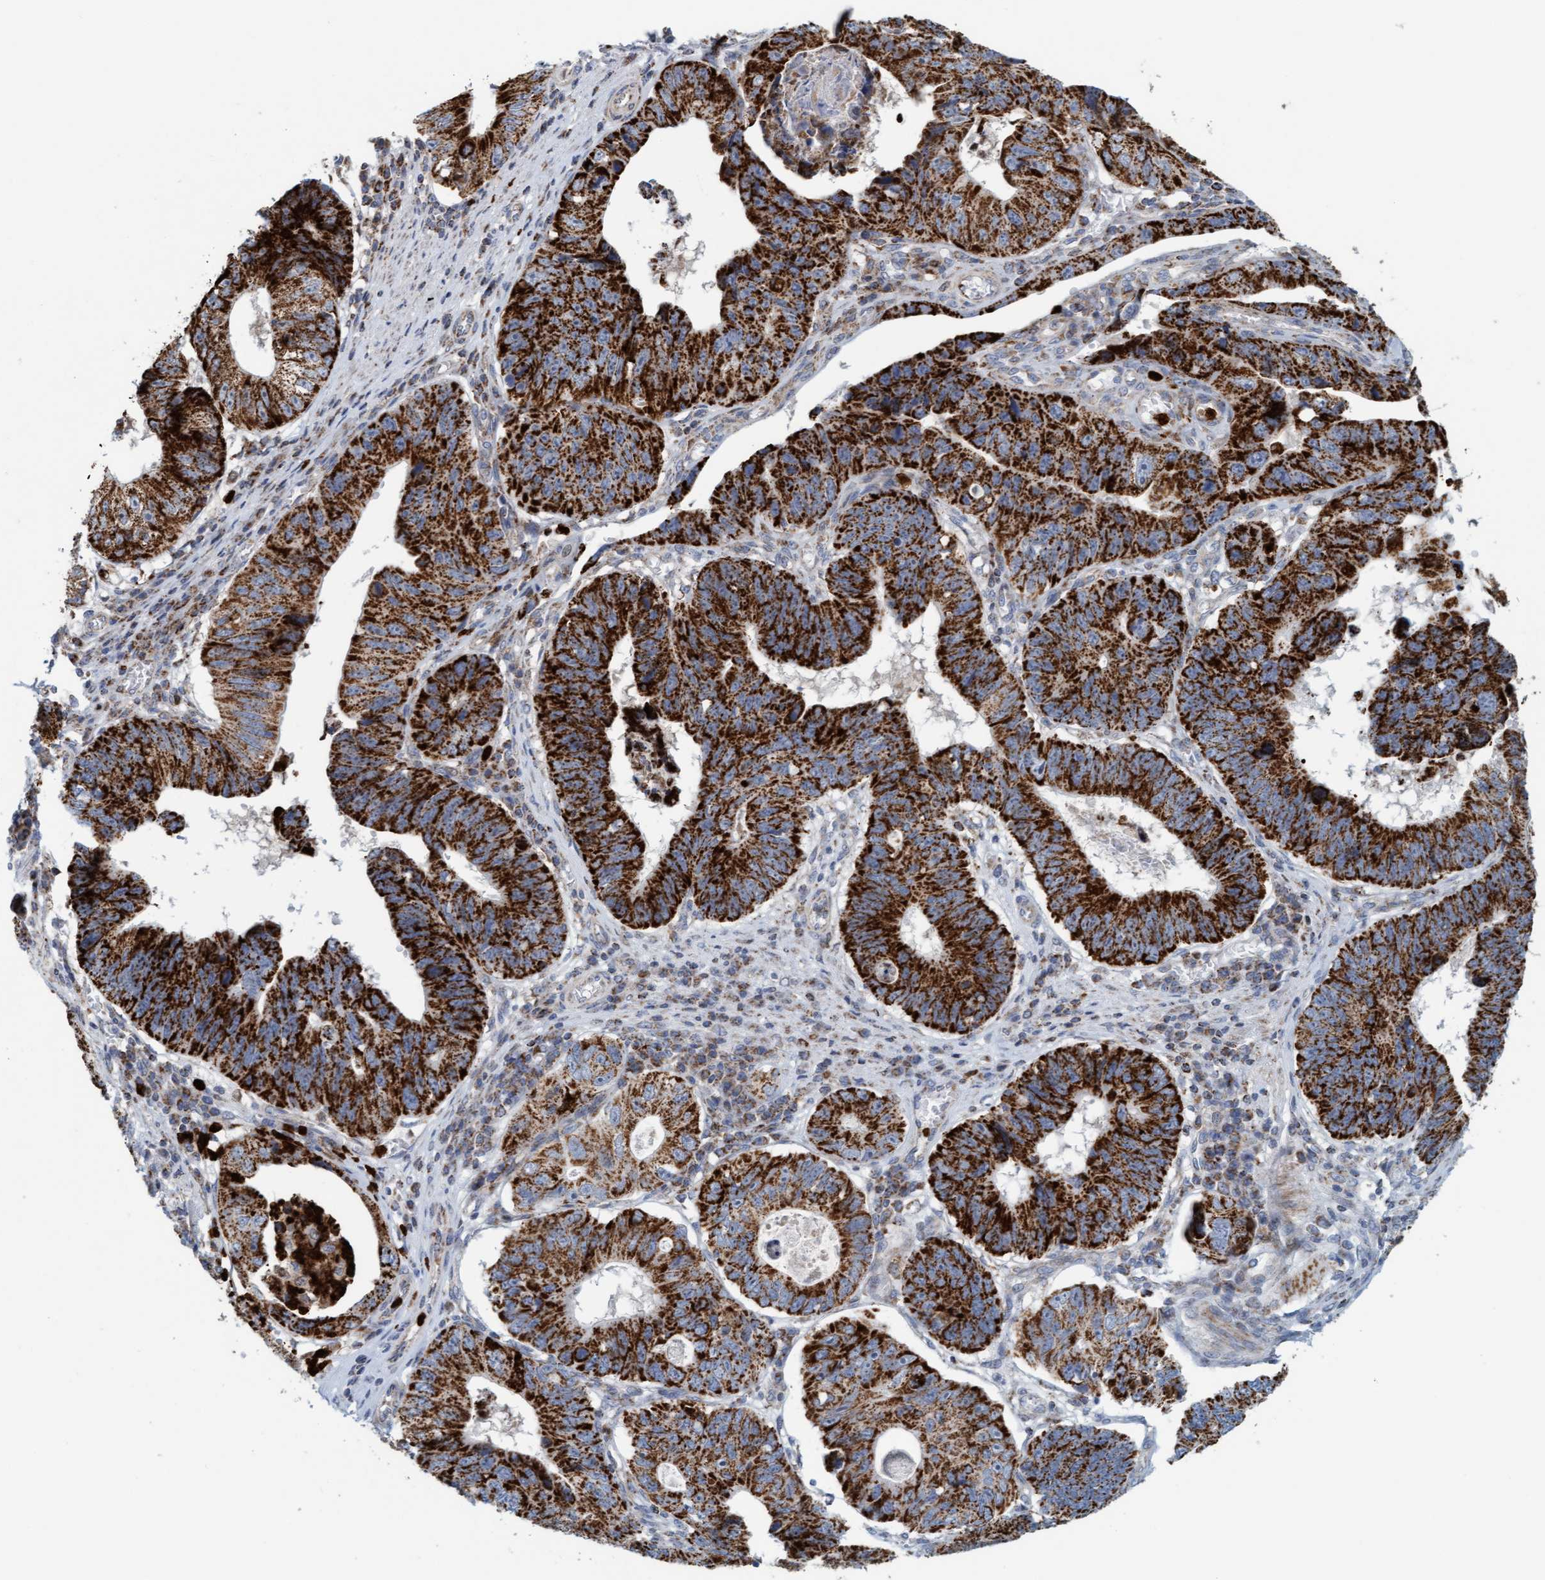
{"staining": {"intensity": "strong", "quantity": ">75%", "location": "cytoplasmic/membranous"}, "tissue": "stomach cancer", "cell_type": "Tumor cells", "image_type": "cancer", "snomed": [{"axis": "morphology", "description": "Adenocarcinoma, NOS"}, {"axis": "topography", "description": "Stomach"}], "caption": "The image shows staining of adenocarcinoma (stomach), revealing strong cytoplasmic/membranous protein positivity (brown color) within tumor cells. (IHC, brightfield microscopy, high magnification).", "gene": "B9D1", "patient": {"sex": "male", "age": 59}}